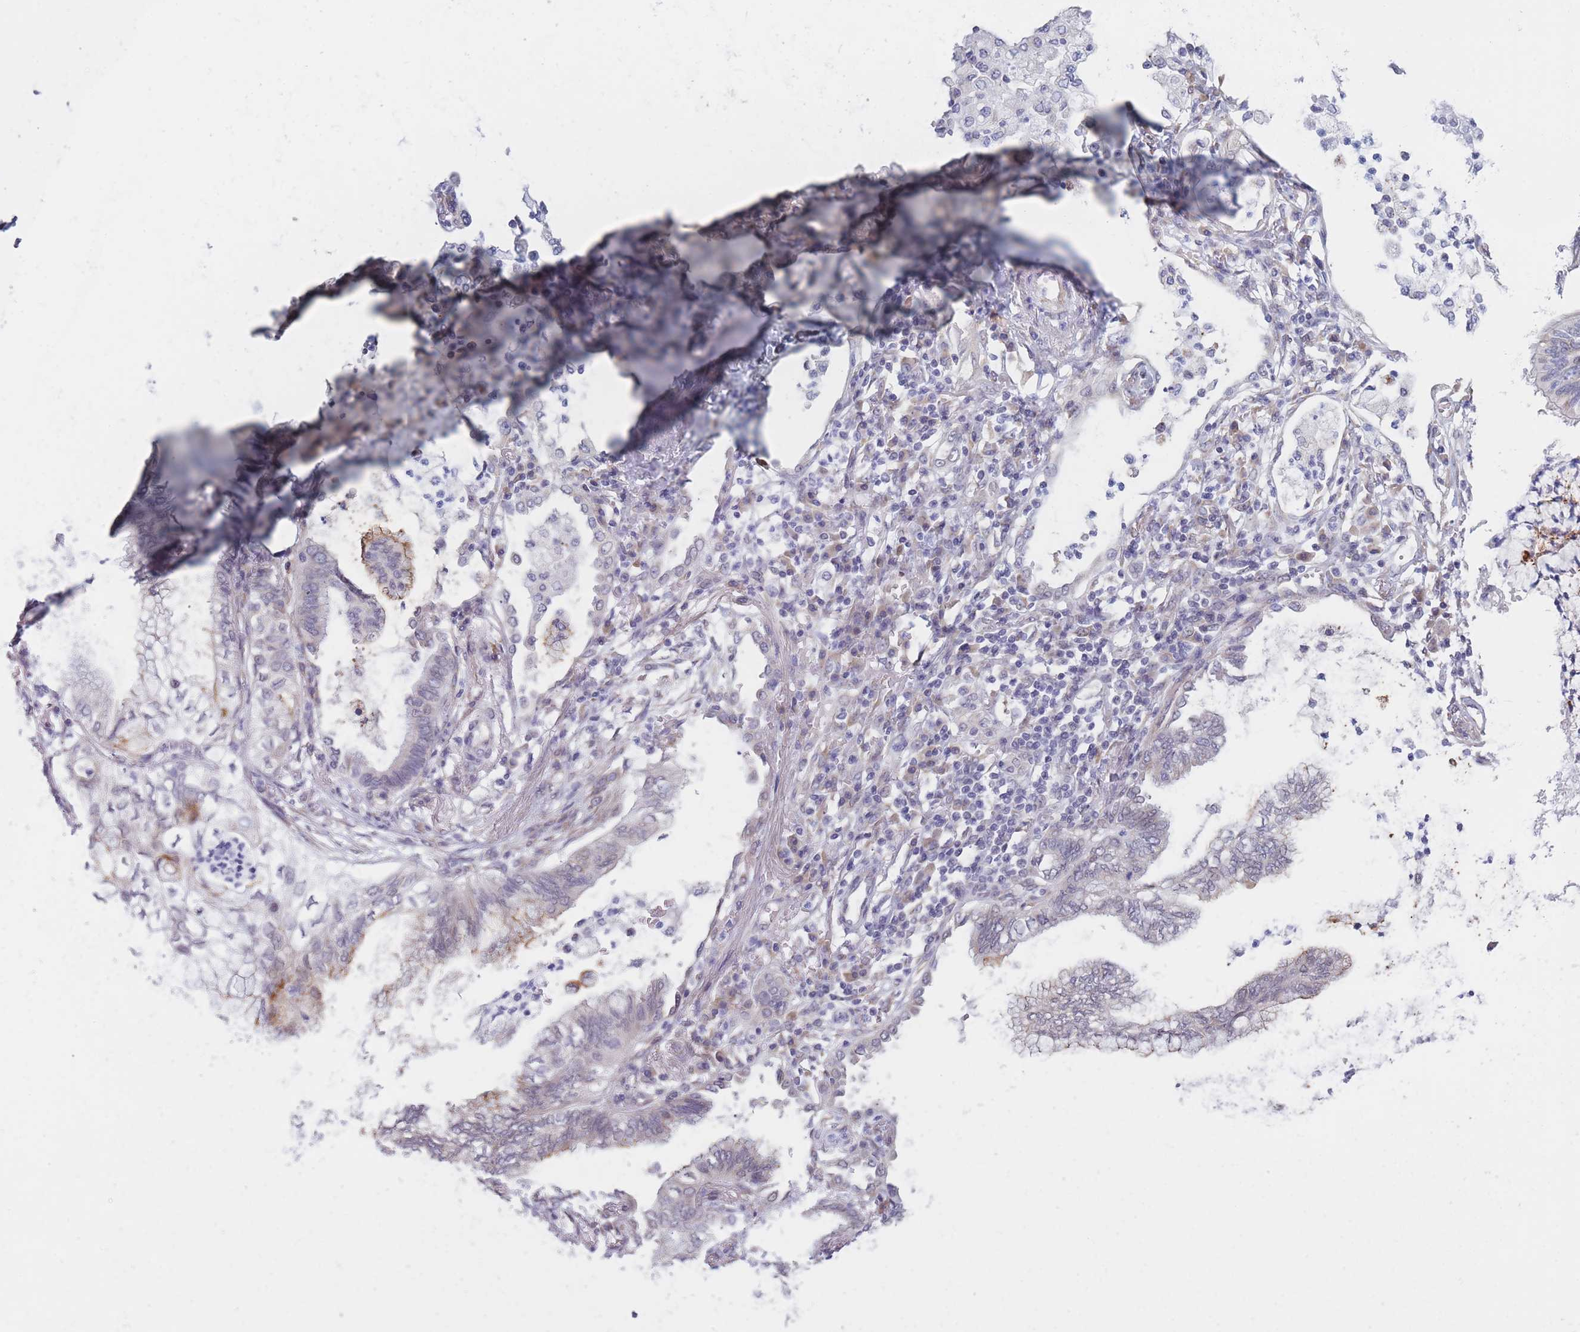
{"staining": {"intensity": "weak", "quantity": "<25%", "location": "cytoplasmic/membranous"}, "tissue": "lung cancer", "cell_type": "Tumor cells", "image_type": "cancer", "snomed": [{"axis": "morphology", "description": "Adenocarcinoma, NOS"}, {"axis": "topography", "description": "Lung"}], "caption": "IHC histopathology image of human lung cancer (adenocarcinoma) stained for a protein (brown), which exhibits no expression in tumor cells.", "gene": "COL27A1", "patient": {"sex": "female", "age": 70}}